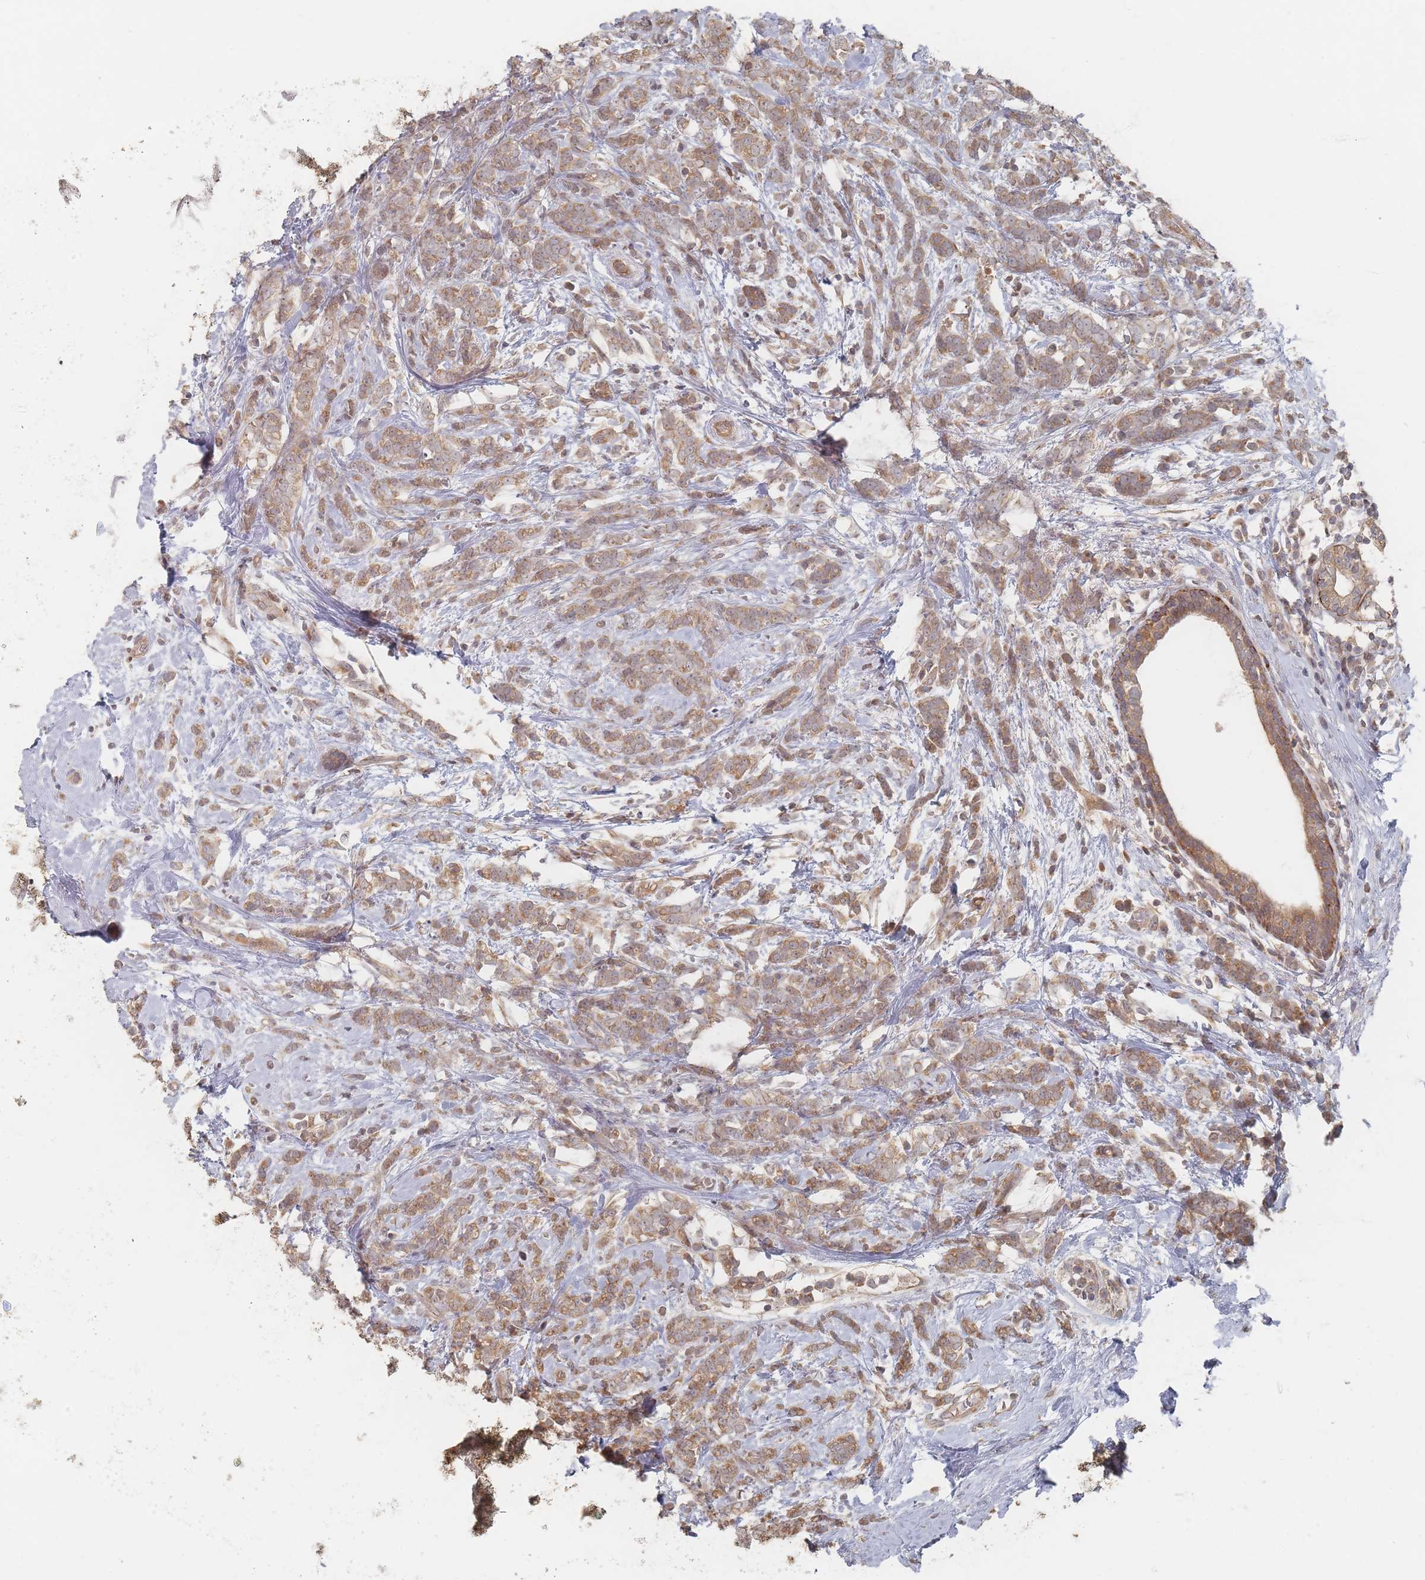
{"staining": {"intensity": "moderate", "quantity": ">75%", "location": "cytoplasmic/membranous"}, "tissue": "breast cancer", "cell_type": "Tumor cells", "image_type": "cancer", "snomed": [{"axis": "morphology", "description": "Lobular carcinoma"}, {"axis": "topography", "description": "Breast"}], "caption": "Breast lobular carcinoma stained for a protein (brown) shows moderate cytoplasmic/membranous positive expression in approximately >75% of tumor cells.", "gene": "GLE1", "patient": {"sex": "female", "age": 58}}